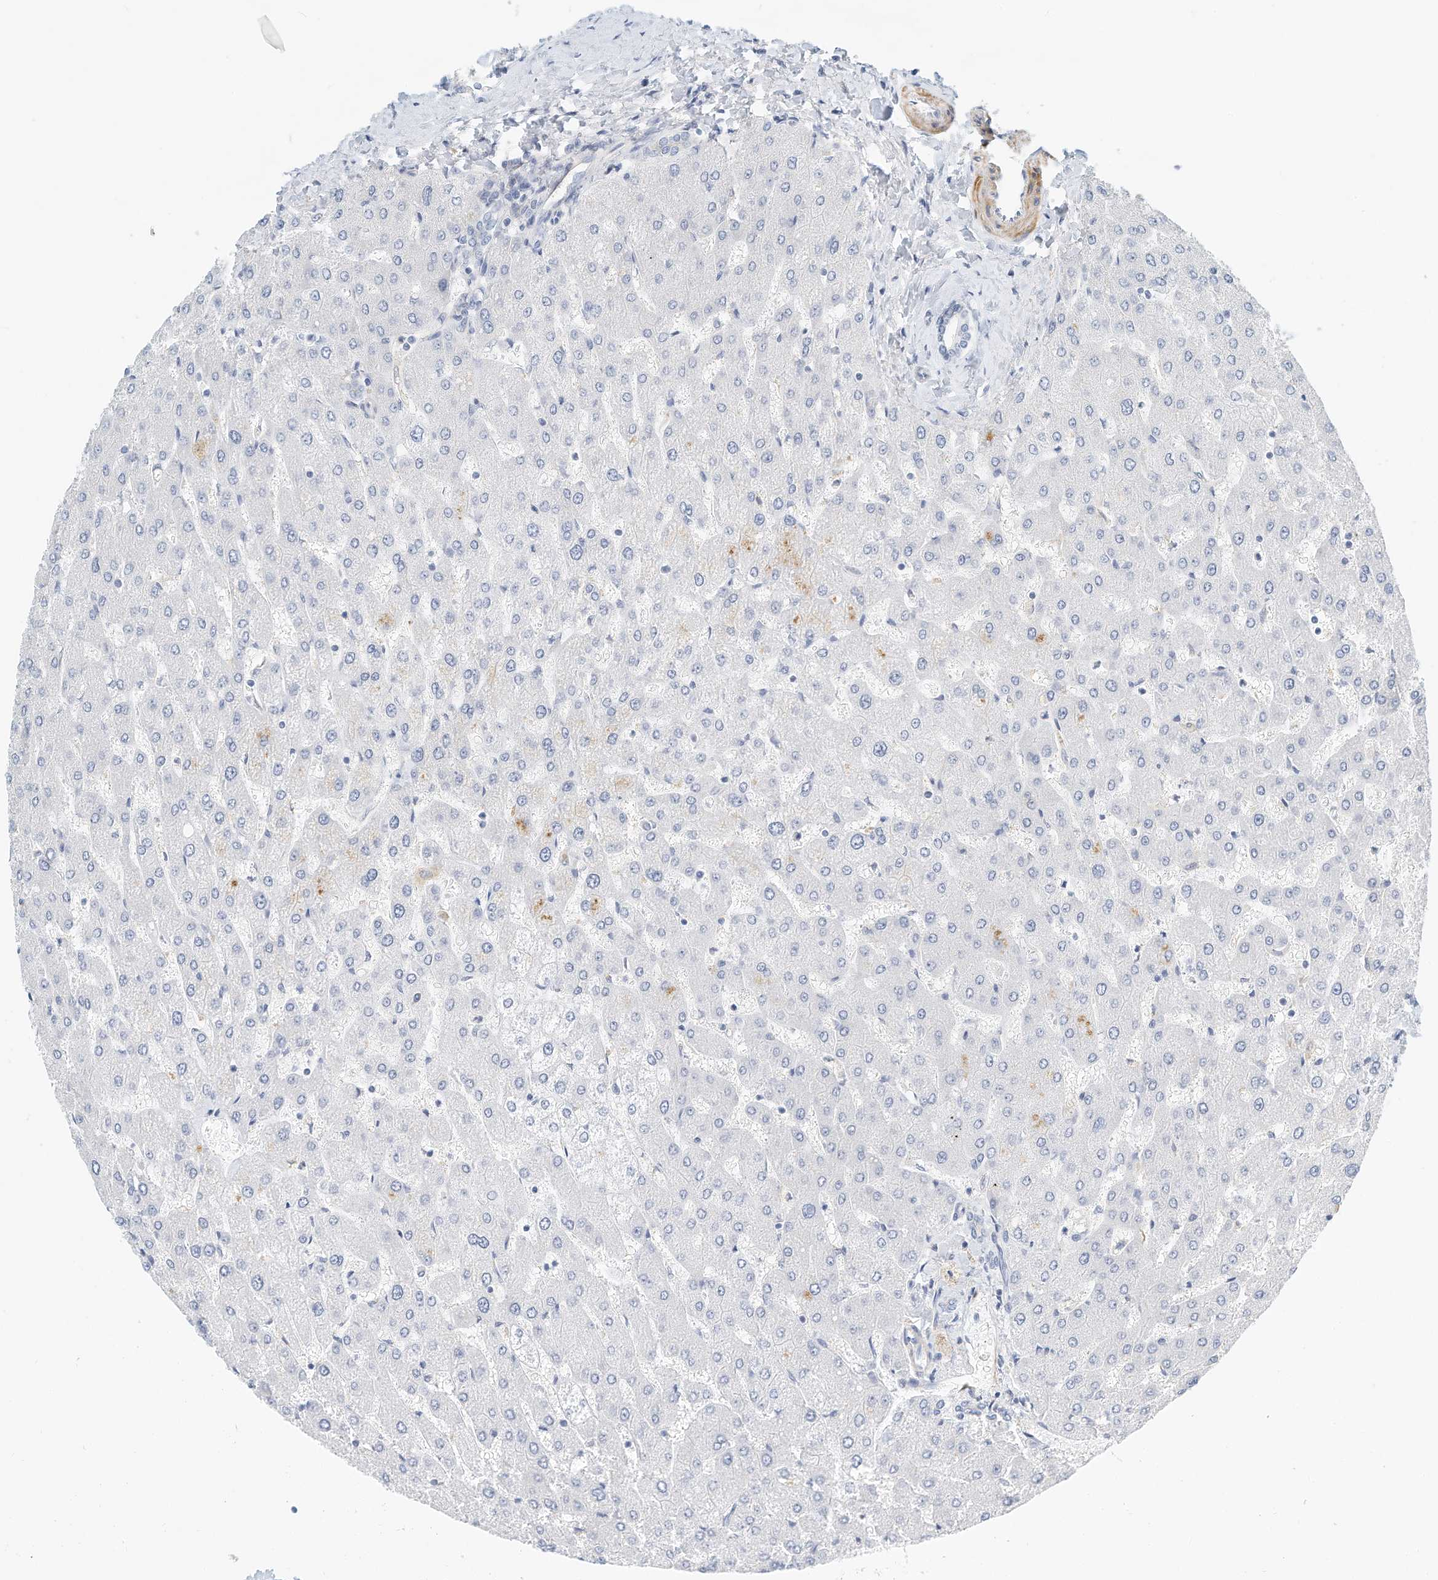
{"staining": {"intensity": "negative", "quantity": "none", "location": "none"}, "tissue": "liver", "cell_type": "Cholangiocytes", "image_type": "normal", "snomed": [{"axis": "morphology", "description": "Normal tissue, NOS"}, {"axis": "topography", "description": "Liver"}], "caption": "Human liver stained for a protein using IHC shows no staining in cholangiocytes.", "gene": "MICAL1", "patient": {"sex": "male", "age": 55}}